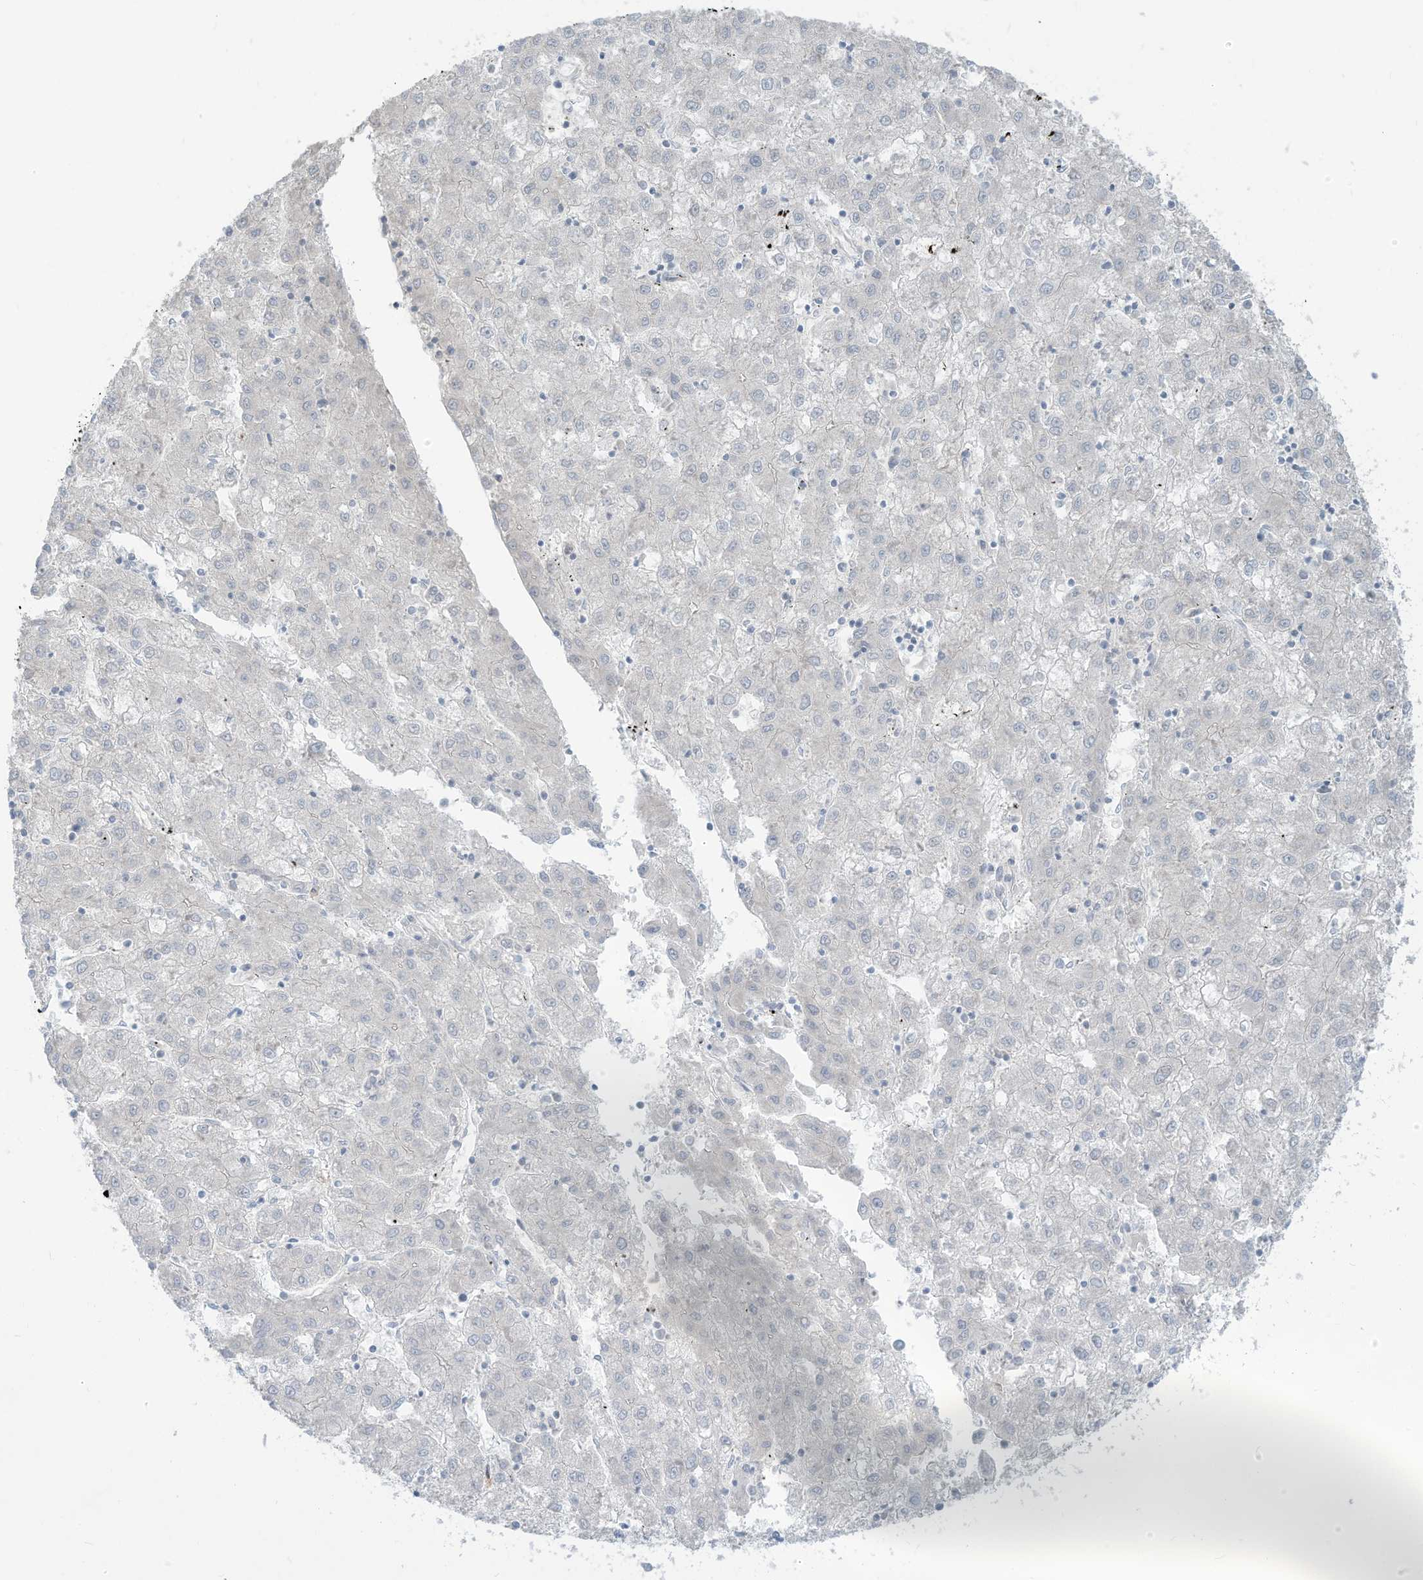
{"staining": {"intensity": "negative", "quantity": "none", "location": "none"}, "tissue": "liver cancer", "cell_type": "Tumor cells", "image_type": "cancer", "snomed": [{"axis": "morphology", "description": "Carcinoma, Hepatocellular, NOS"}, {"axis": "topography", "description": "Liver"}], "caption": "Human liver hepatocellular carcinoma stained for a protein using IHC reveals no positivity in tumor cells.", "gene": "NOTO", "patient": {"sex": "male", "age": 72}}